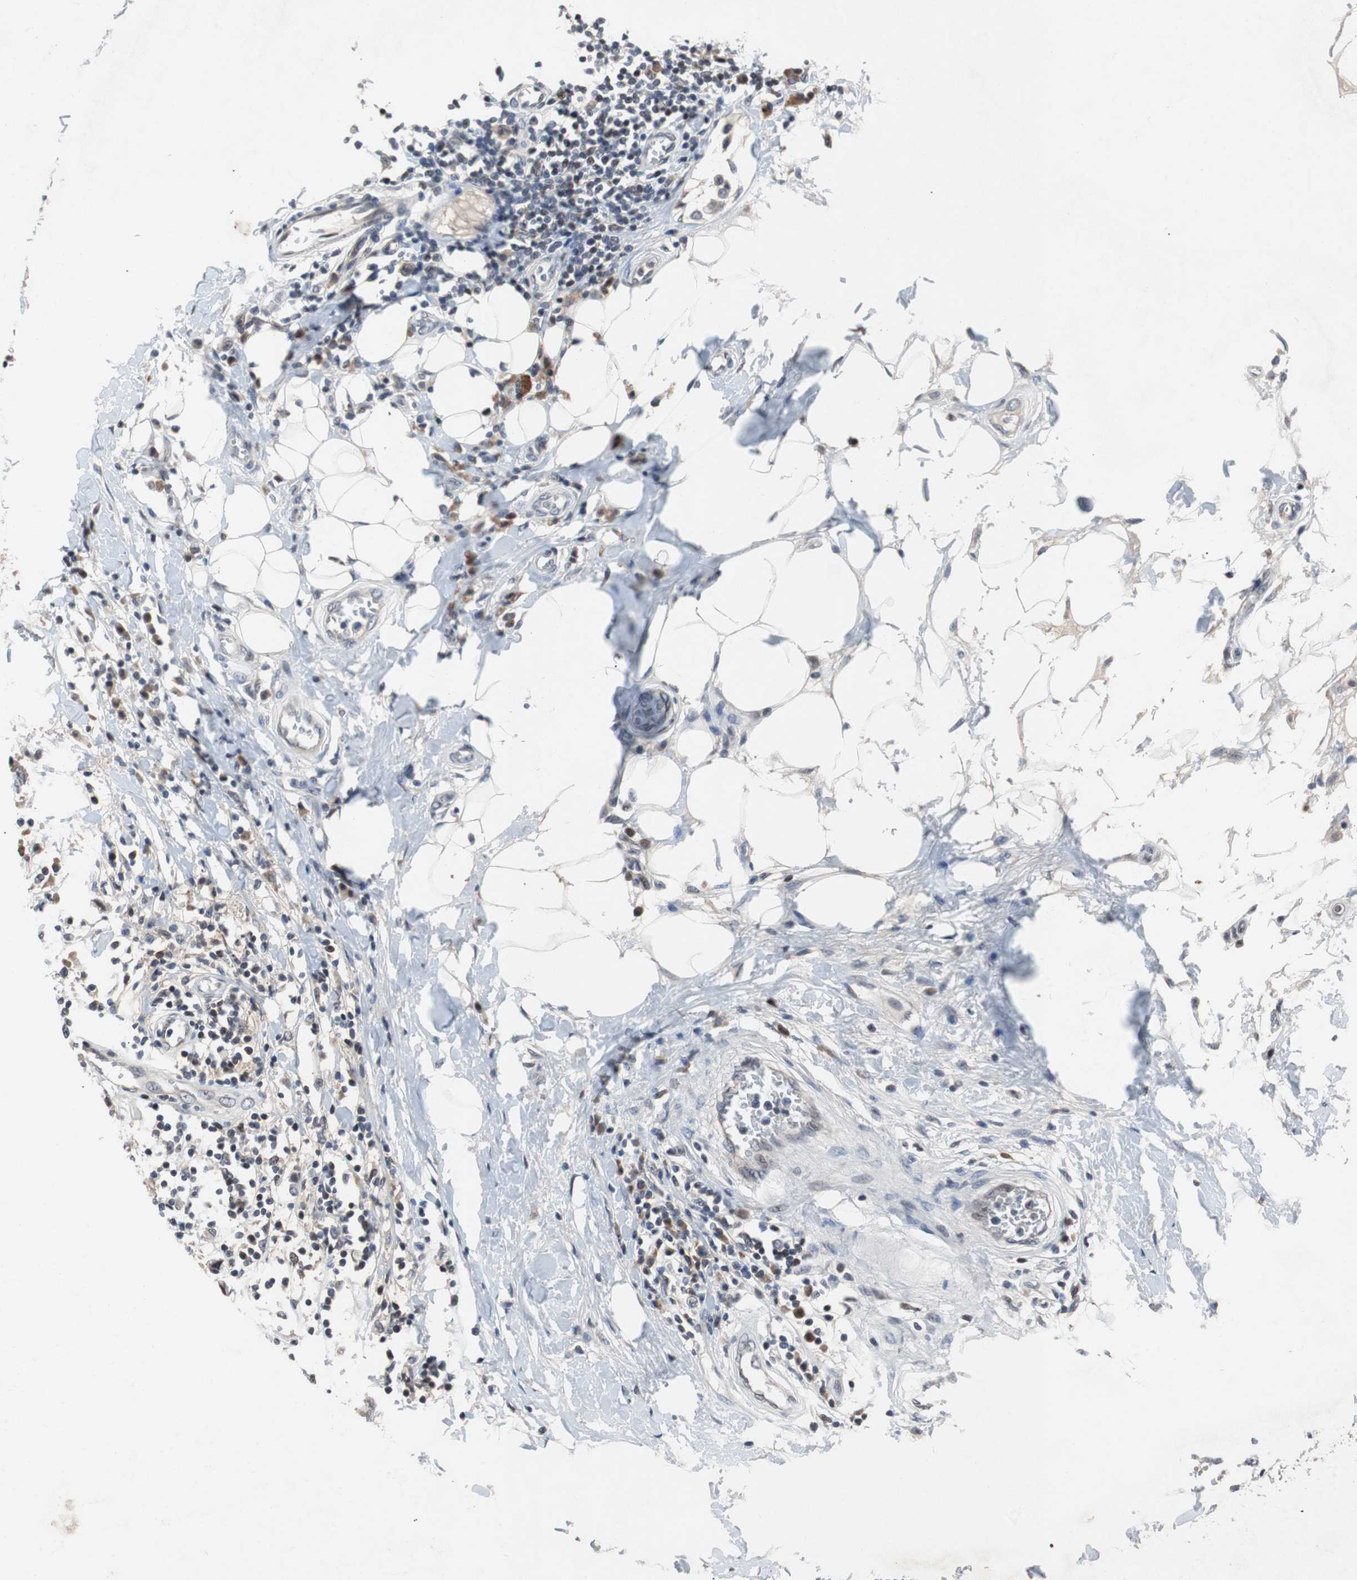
{"staining": {"intensity": "weak", "quantity": "<25%", "location": "cytoplasmic/membranous"}, "tissue": "breast cancer", "cell_type": "Tumor cells", "image_type": "cancer", "snomed": [{"axis": "morphology", "description": "Duct carcinoma"}, {"axis": "topography", "description": "Breast"}], "caption": "Immunohistochemistry (IHC) of human breast infiltrating ductal carcinoma demonstrates no positivity in tumor cells.", "gene": "TP63", "patient": {"sex": "female", "age": 27}}